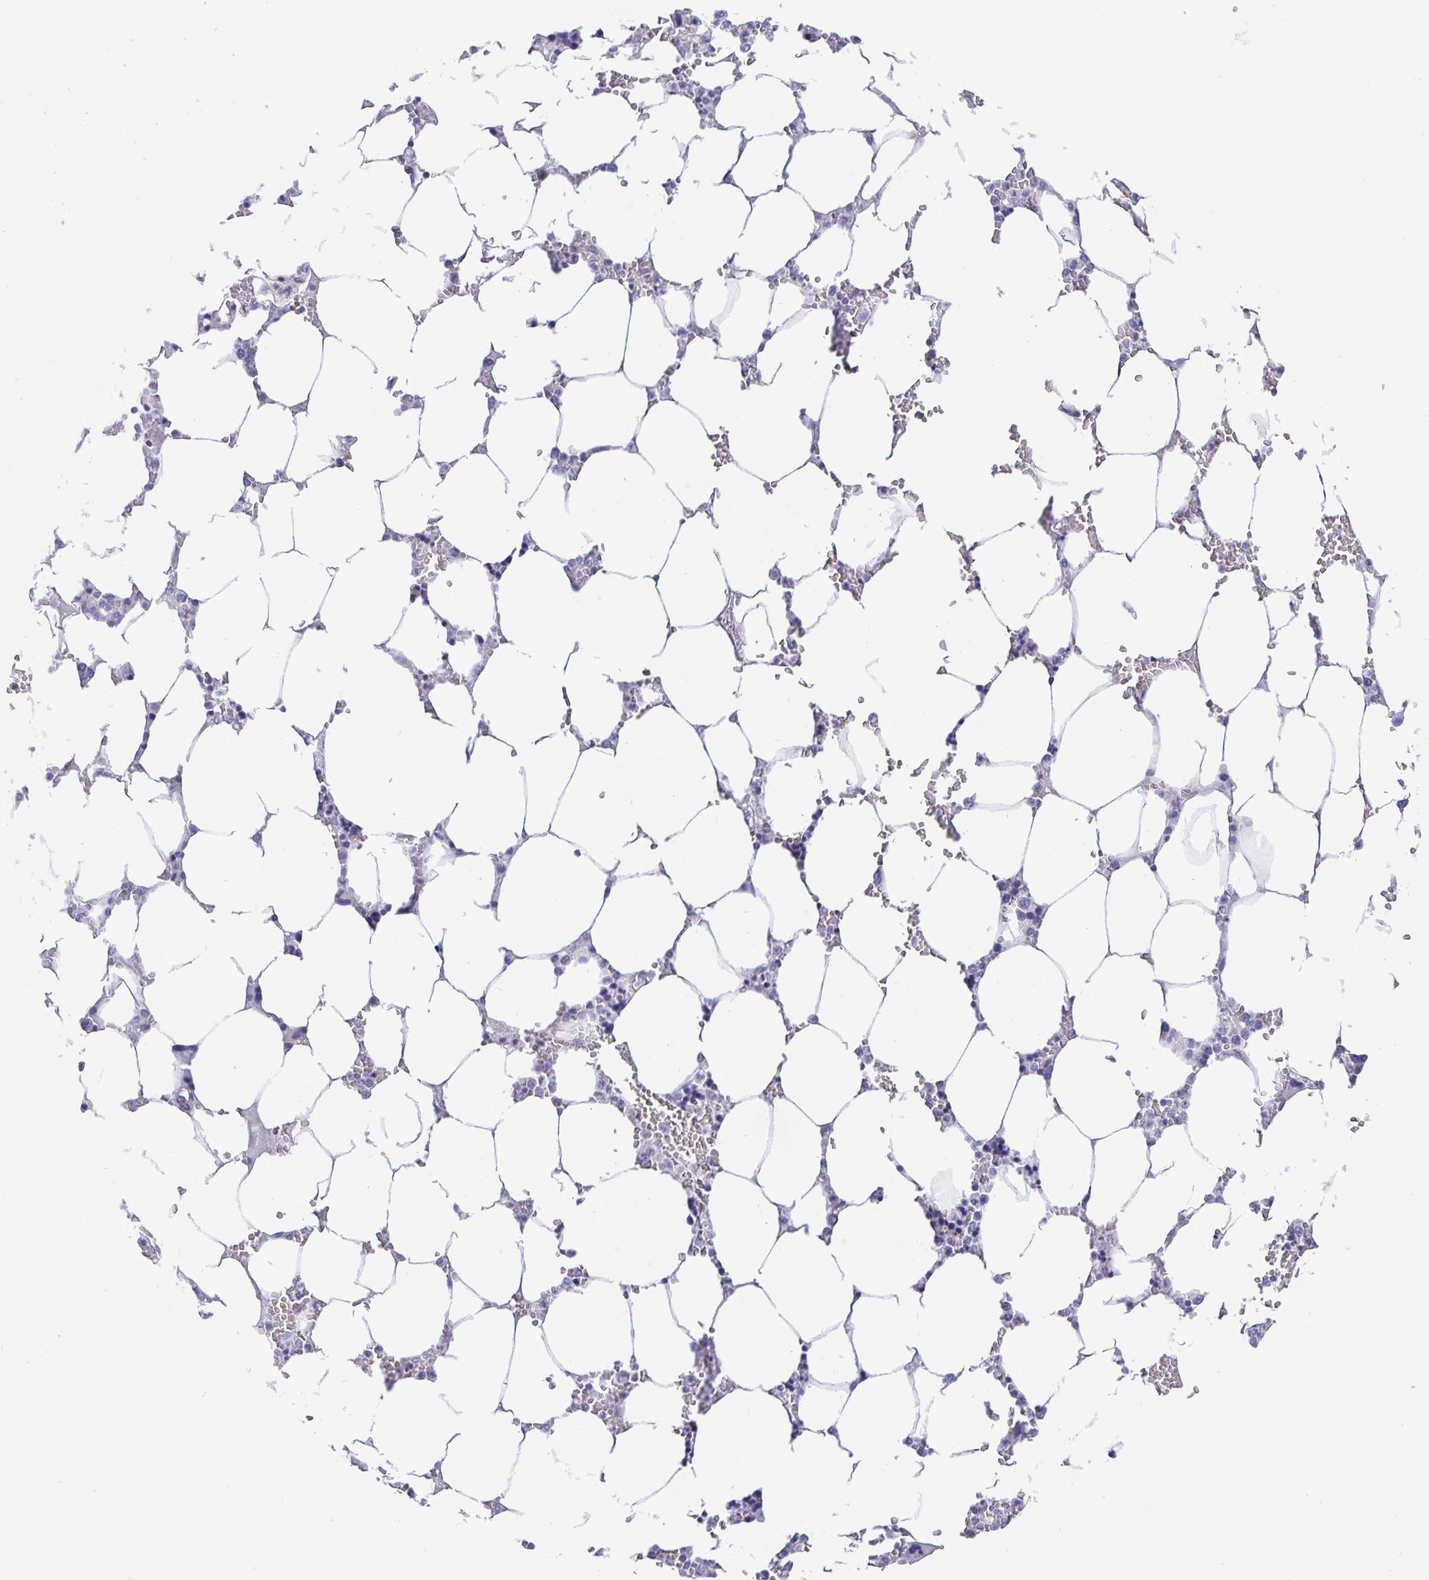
{"staining": {"intensity": "negative", "quantity": "none", "location": "none"}, "tissue": "bone marrow", "cell_type": "Hematopoietic cells", "image_type": "normal", "snomed": [{"axis": "morphology", "description": "Normal tissue, NOS"}, {"axis": "topography", "description": "Bone marrow"}], "caption": "An IHC histopathology image of normal bone marrow is shown. There is no staining in hematopoietic cells of bone marrow. Brightfield microscopy of IHC stained with DAB (brown) and hematoxylin (blue), captured at high magnification.", "gene": "ERMN", "patient": {"sex": "male", "age": 64}}